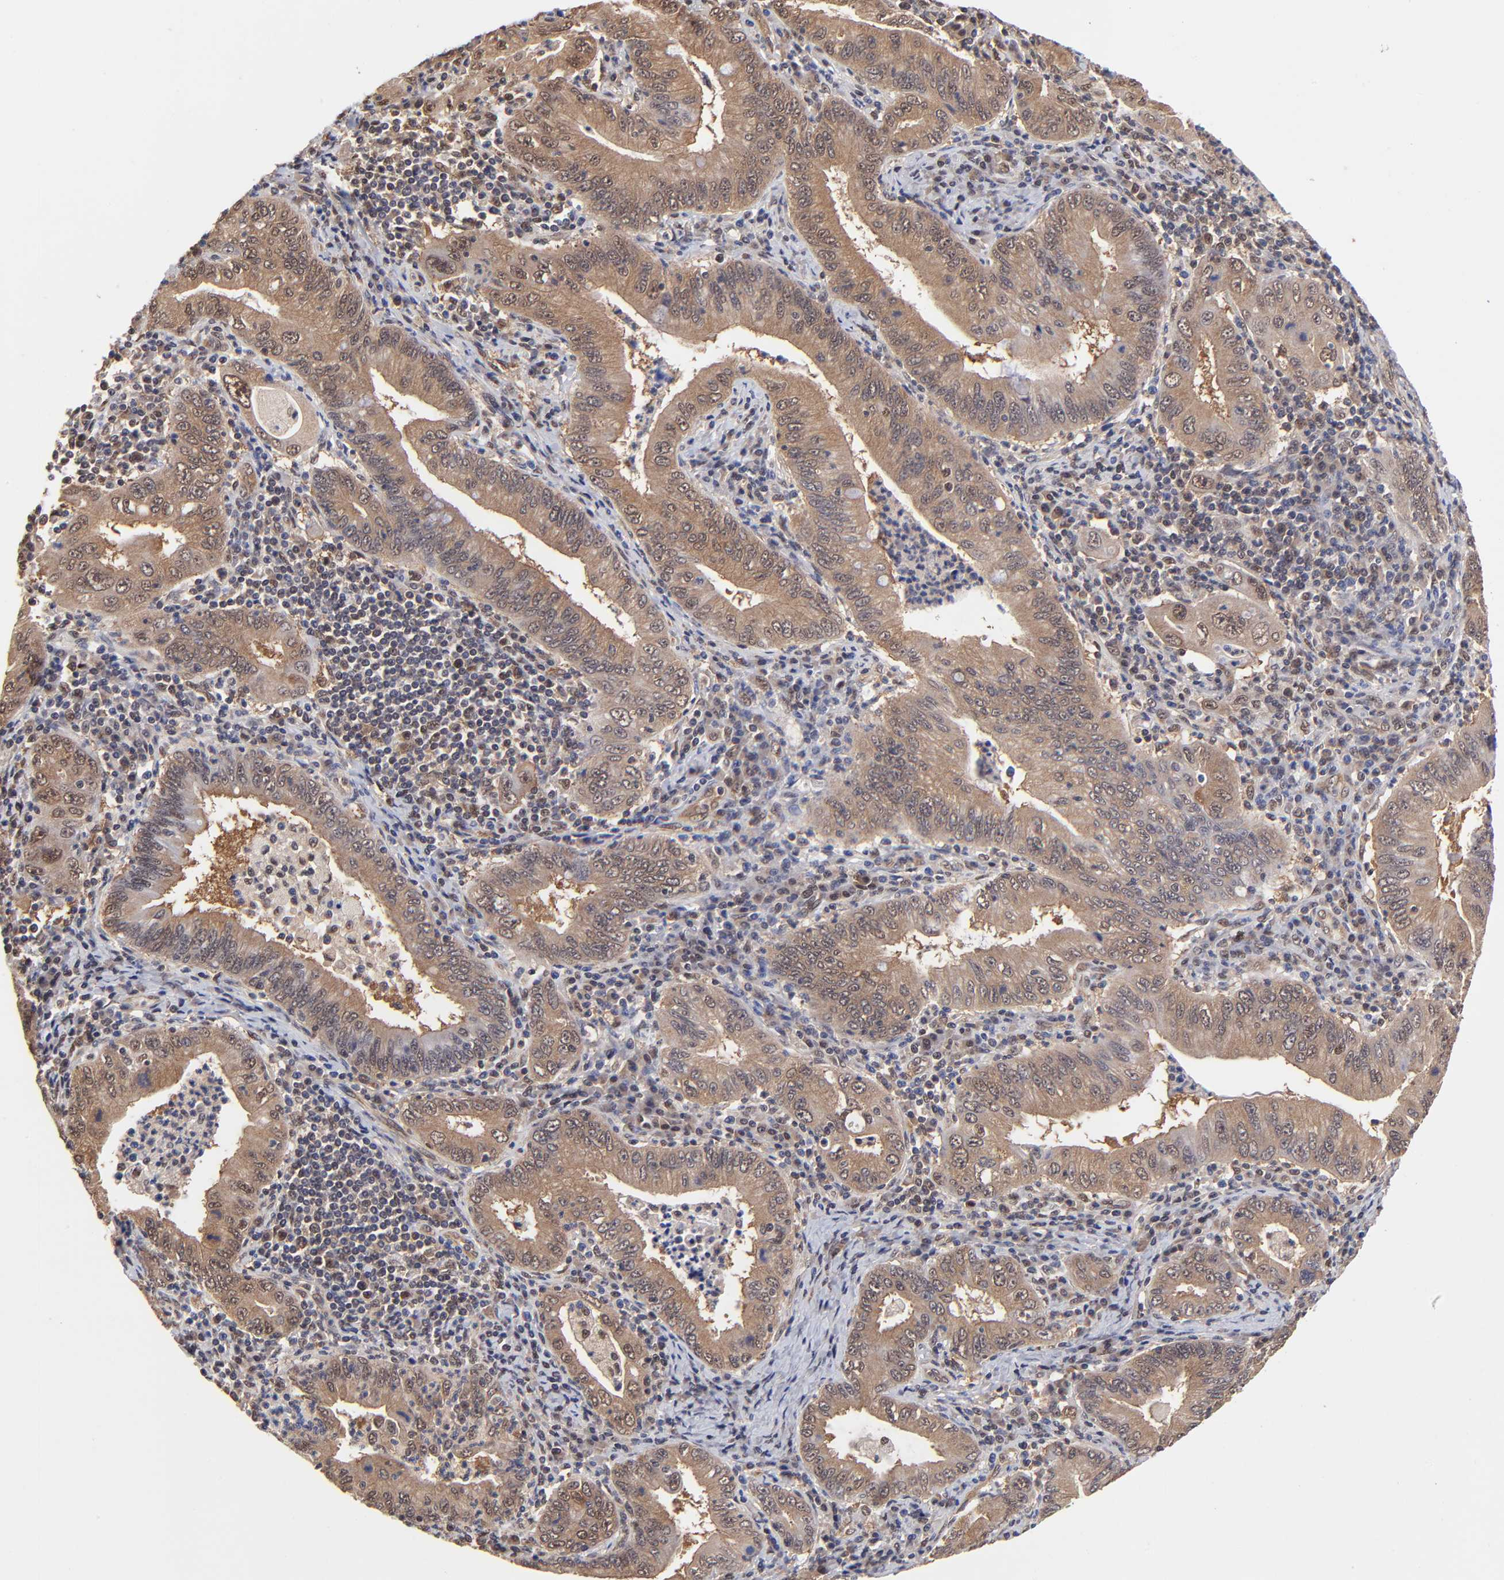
{"staining": {"intensity": "weak", "quantity": ">75%", "location": "cytoplasmic/membranous"}, "tissue": "stomach cancer", "cell_type": "Tumor cells", "image_type": "cancer", "snomed": [{"axis": "morphology", "description": "Normal tissue, NOS"}, {"axis": "morphology", "description": "Adenocarcinoma, NOS"}, {"axis": "topography", "description": "Esophagus"}, {"axis": "topography", "description": "Stomach, upper"}, {"axis": "topography", "description": "Peripheral nerve tissue"}], "caption": "Stomach cancer (adenocarcinoma) was stained to show a protein in brown. There is low levels of weak cytoplasmic/membranous expression in approximately >75% of tumor cells.", "gene": "PSMC4", "patient": {"sex": "male", "age": 62}}